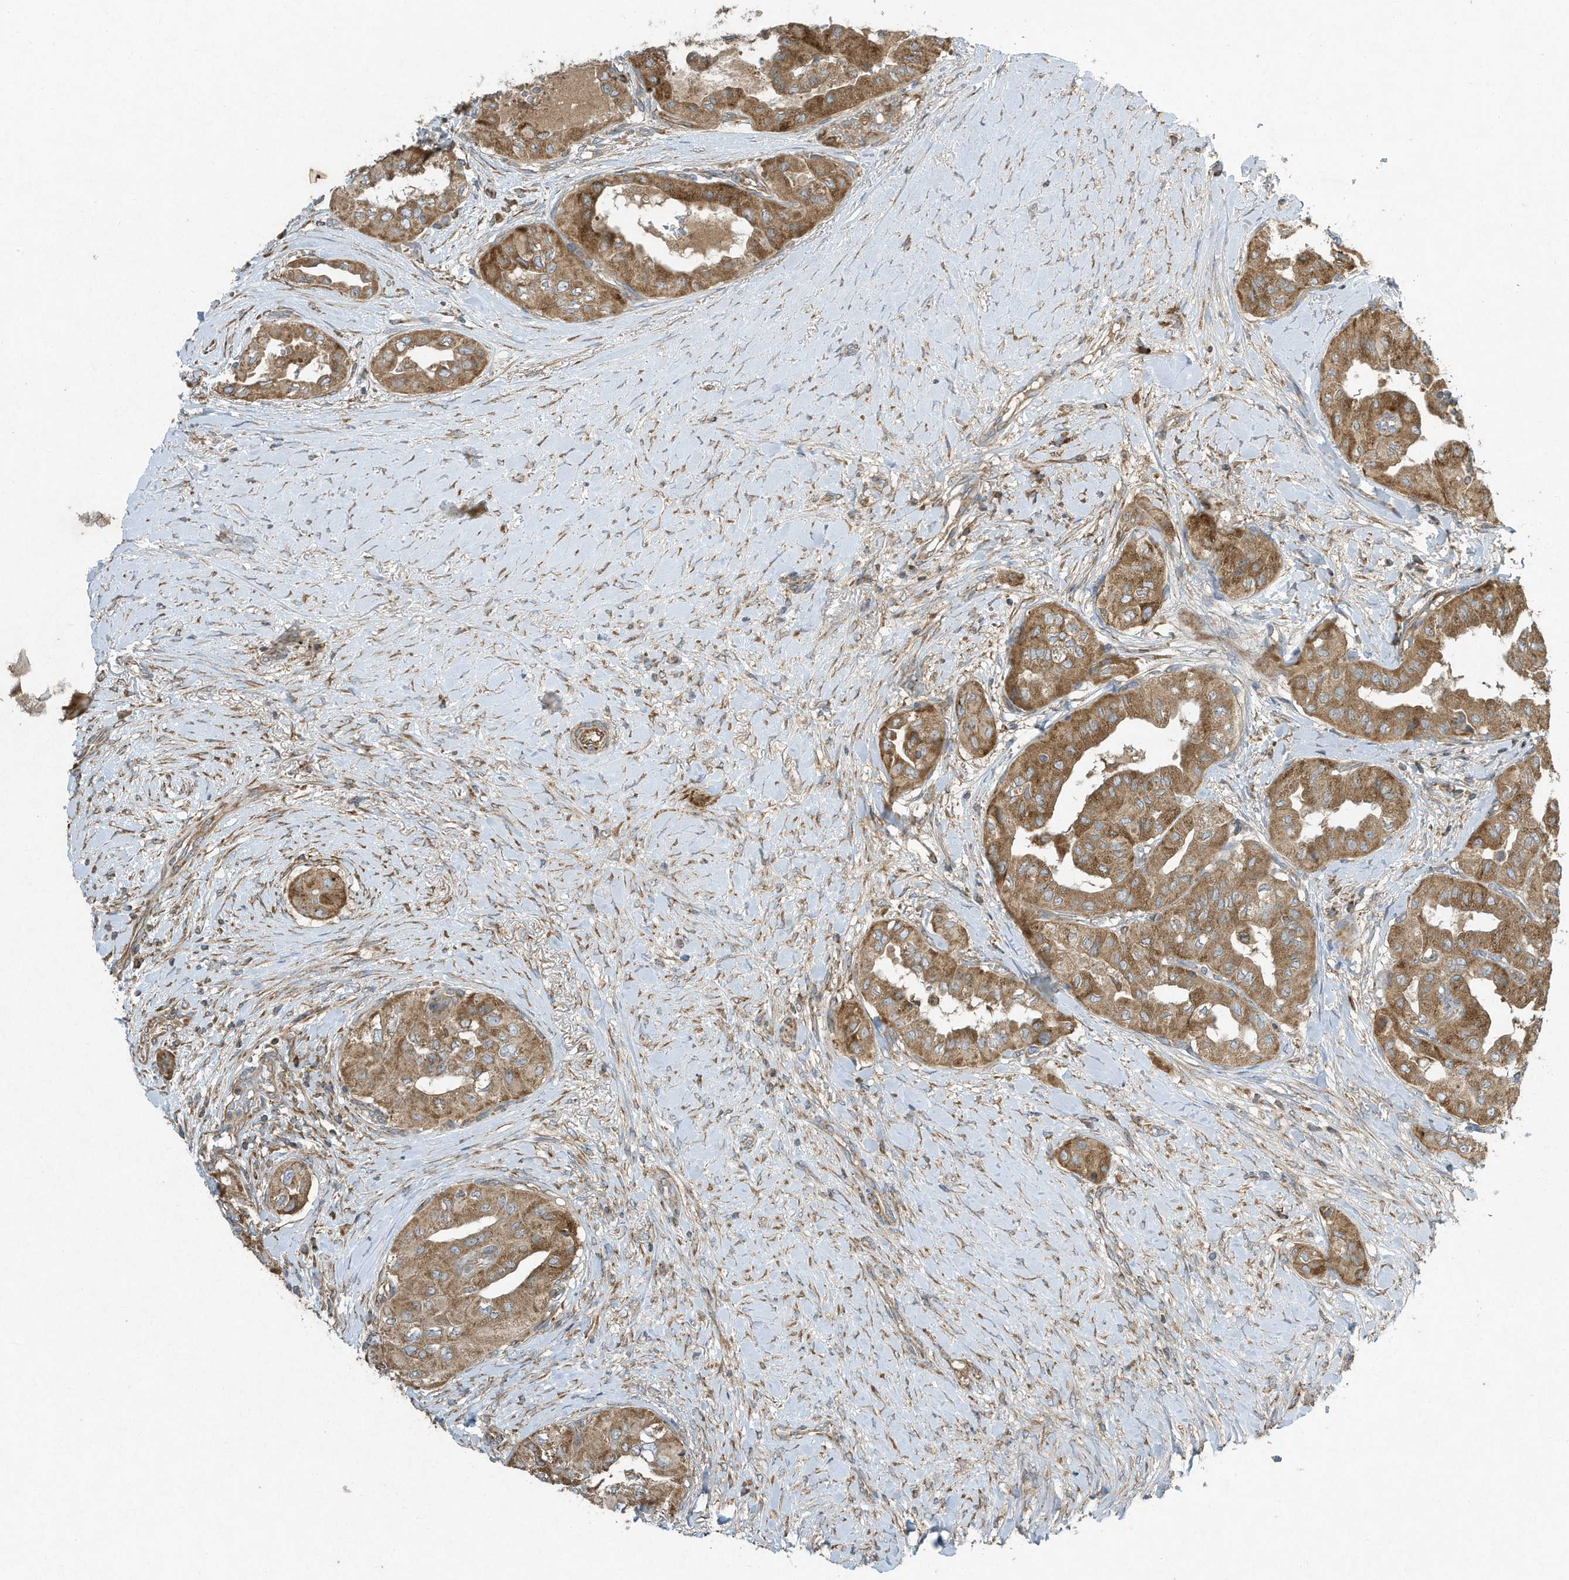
{"staining": {"intensity": "moderate", "quantity": ">75%", "location": "cytoplasmic/membranous"}, "tissue": "thyroid cancer", "cell_type": "Tumor cells", "image_type": "cancer", "snomed": [{"axis": "morphology", "description": "Papillary adenocarcinoma, NOS"}, {"axis": "topography", "description": "Thyroid gland"}], "caption": "Tumor cells reveal moderate cytoplasmic/membranous positivity in about >75% of cells in papillary adenocarcinoma (thyroid).", "gene": "SYNJ2", "patient": {"sex": "female", "age": 59}}